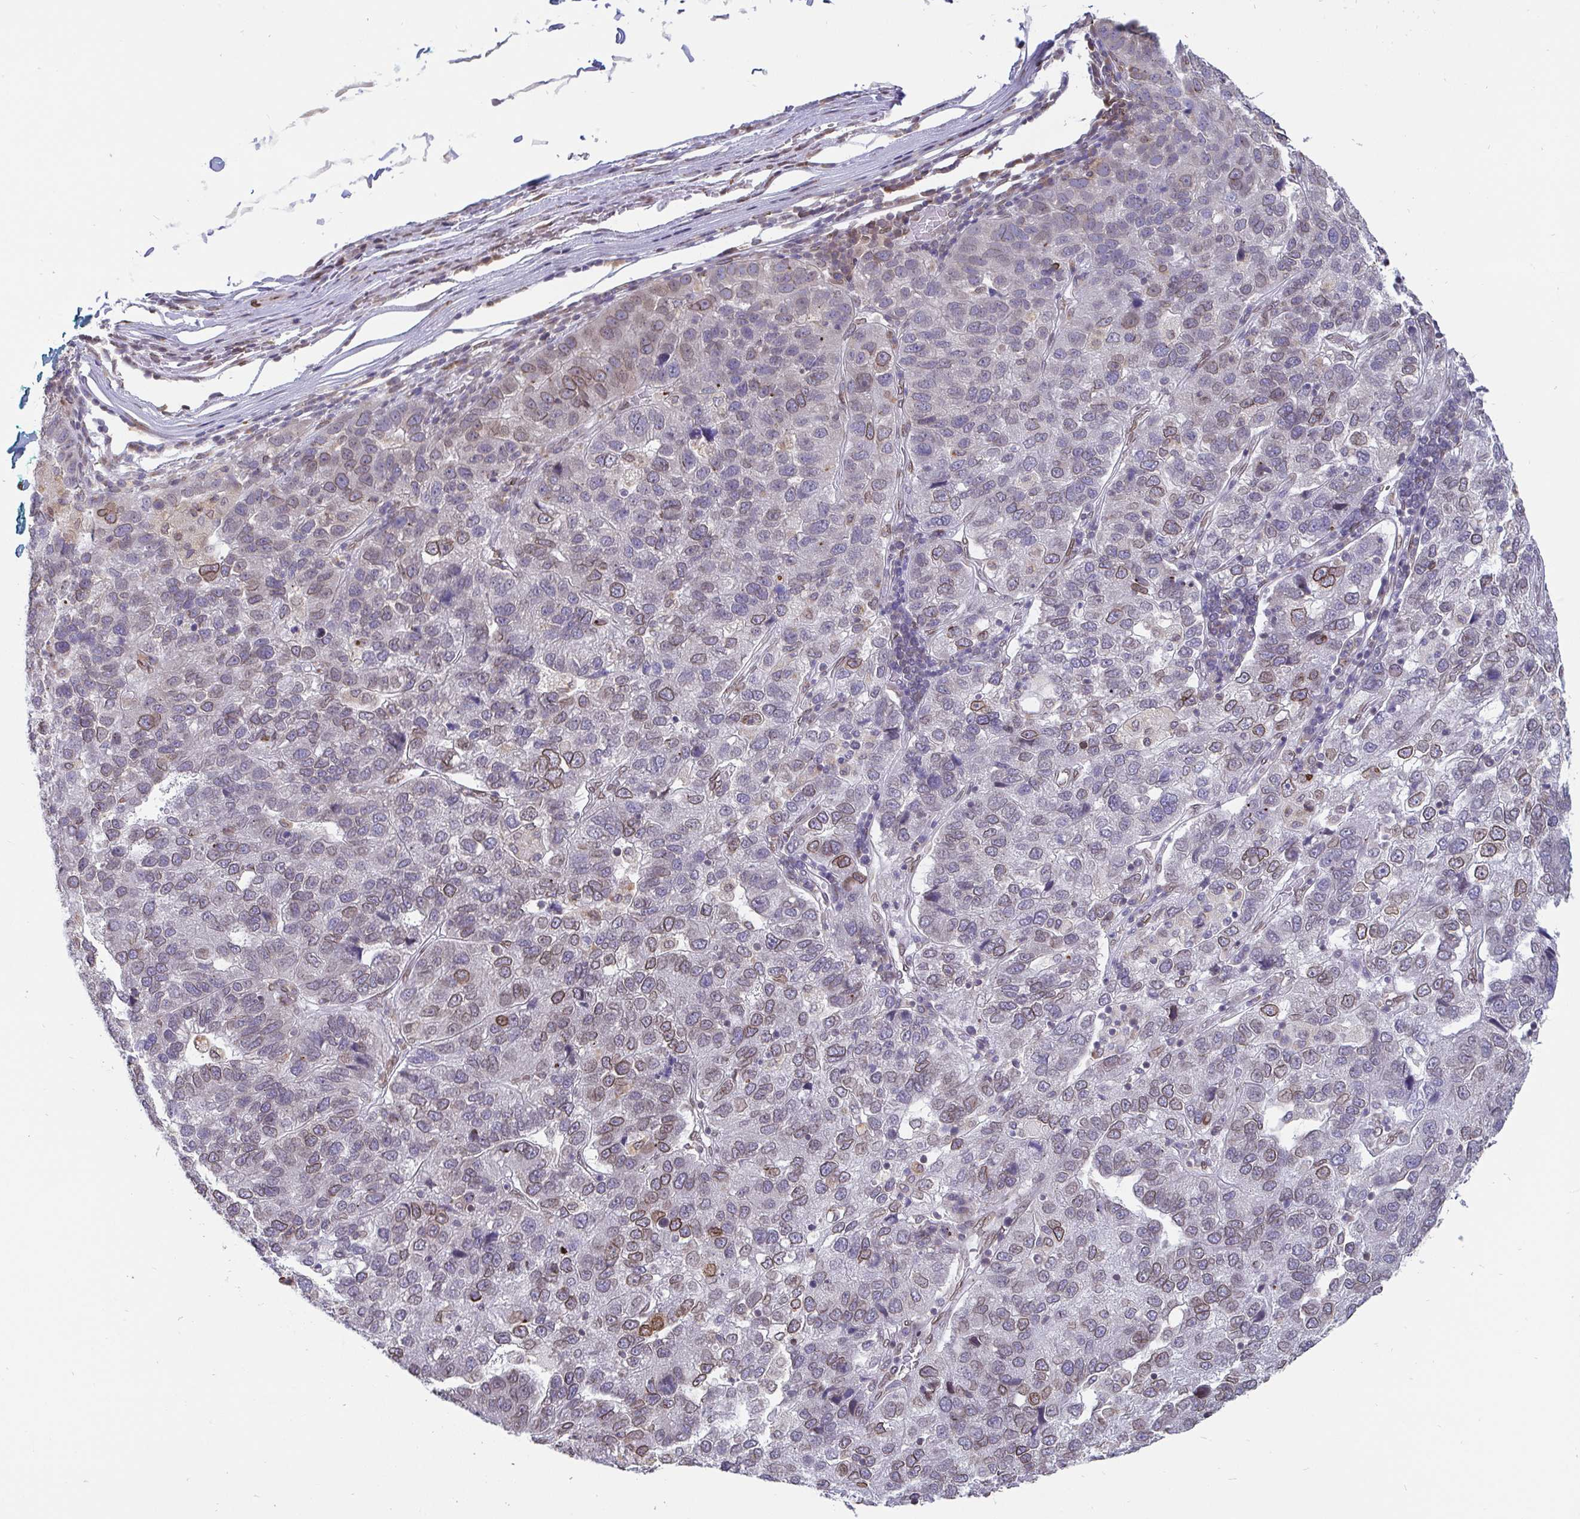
{"staining": {"intensity": "moderate", "quantity": "<25%", "location": "cytoplasmic/membranous,nuclear"}, "tissue": "pancreatic cancer", "cell_type": "Tumor cells", "image_type": "cancer", "snomed": [{"axis": "morphology", "description": "Adenocarcinoma, NOS"}, {"axis": "topography", "description": "Pancreas"}], "caption": "Immunohistochemistry (IHC) photomicrograph of pancreatic cancer stained for a protein (brown), which shows low levels of moderate cytoplasmic/membranous and nuclear expression in about <25% of tumor cells.", "gene": "EMD", "patient": {"sex": "female", "age": 61}}